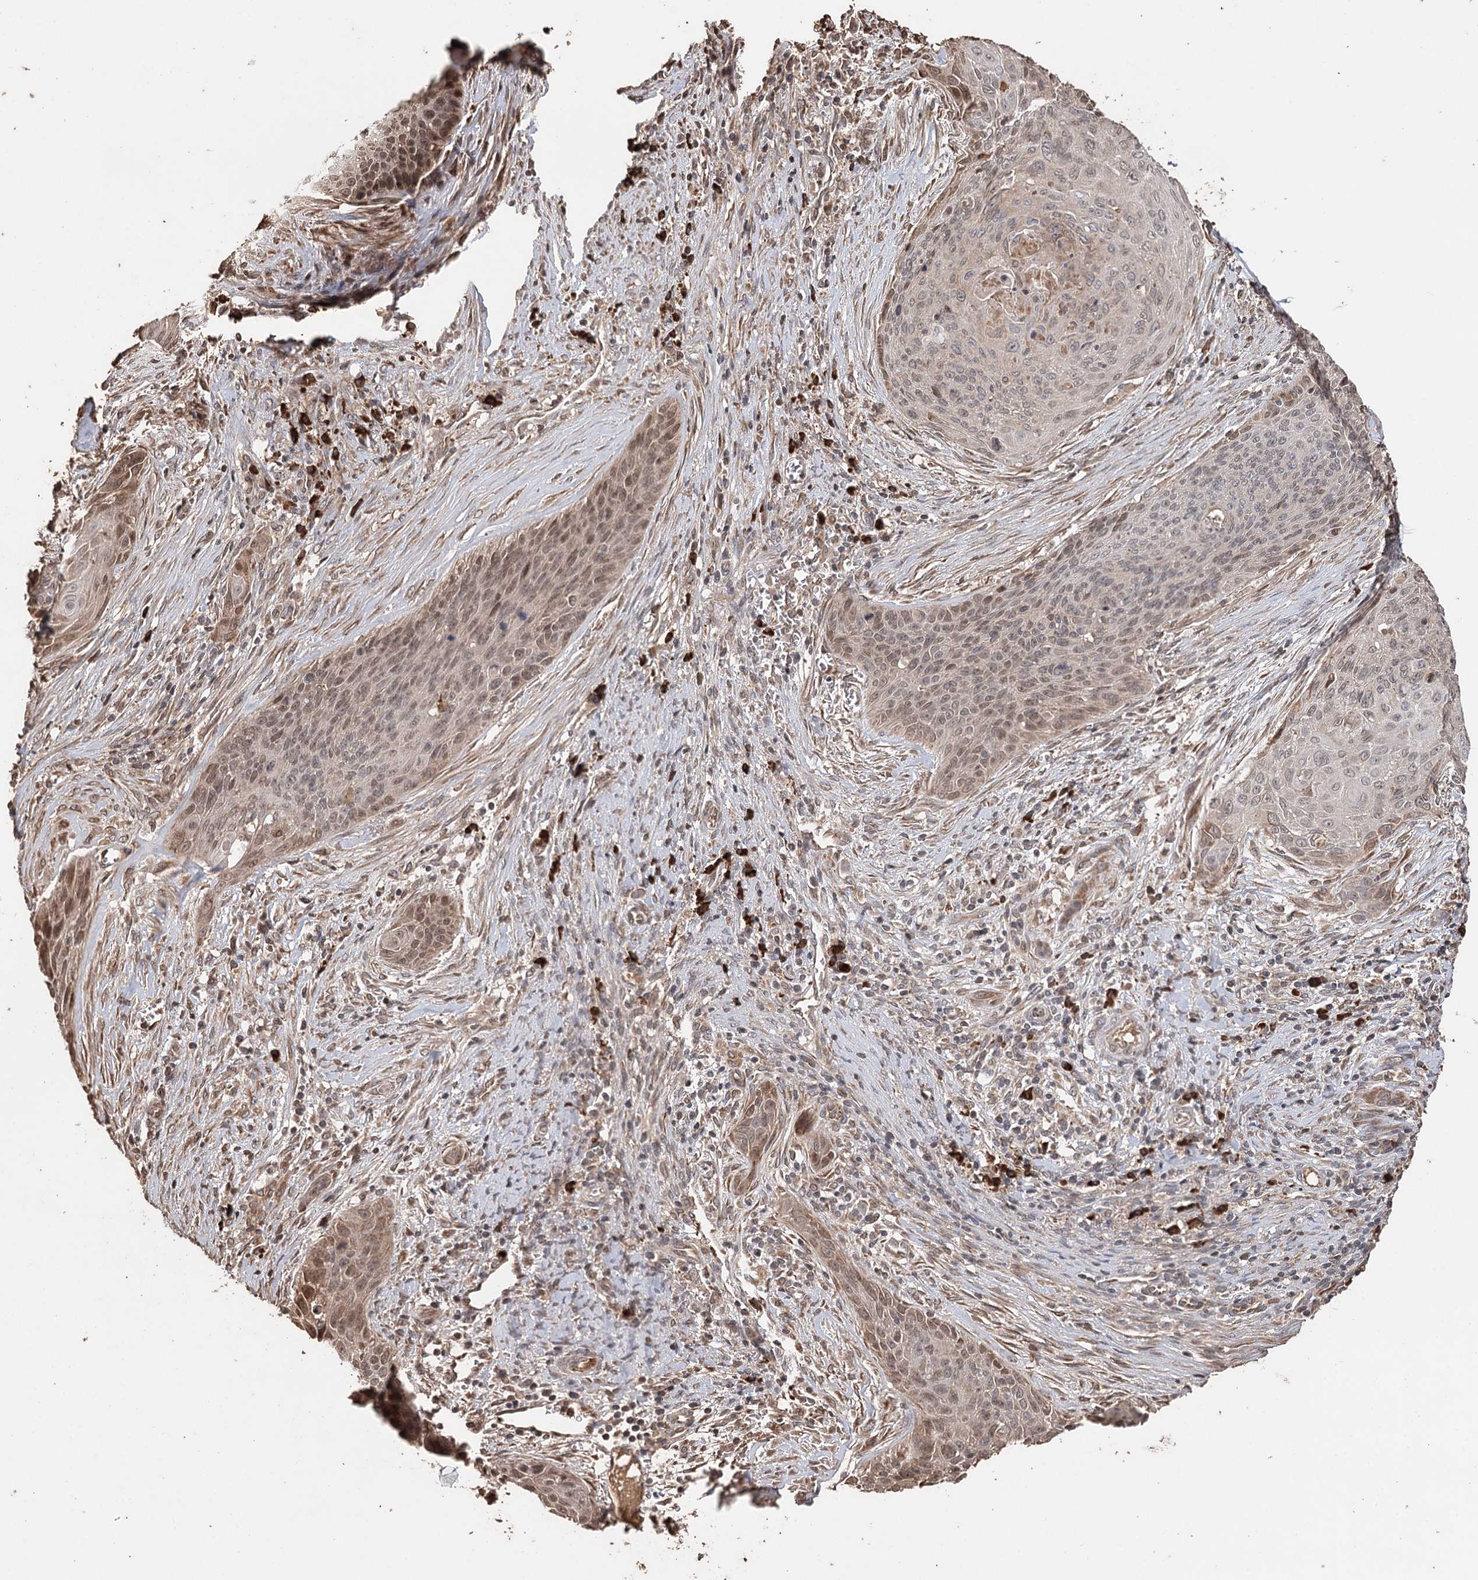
{"staining": {"intensity": "moderate", "quantity": ">75%", "location": "cytoplasmic/membranous,nuclear"}, "tissue": "cervical cancer", "cell_type": "Tumor cells", "image_type": "cancer", "snomed": [{"axis": "morphology", "description": "Squamous cell carcinoma, NOS"}, {"axis": "topography", "description": "Cervix"}], "caption": "Cervical cancer (squamous cell carcinoma) stained for a protein (brown) exhibits moderate cytoplasmic/membranous and nuclear positive expression in about >75% of tumor cells.", "gene": "SYVN1", "patient": {"sex": "female", "age": 55}}